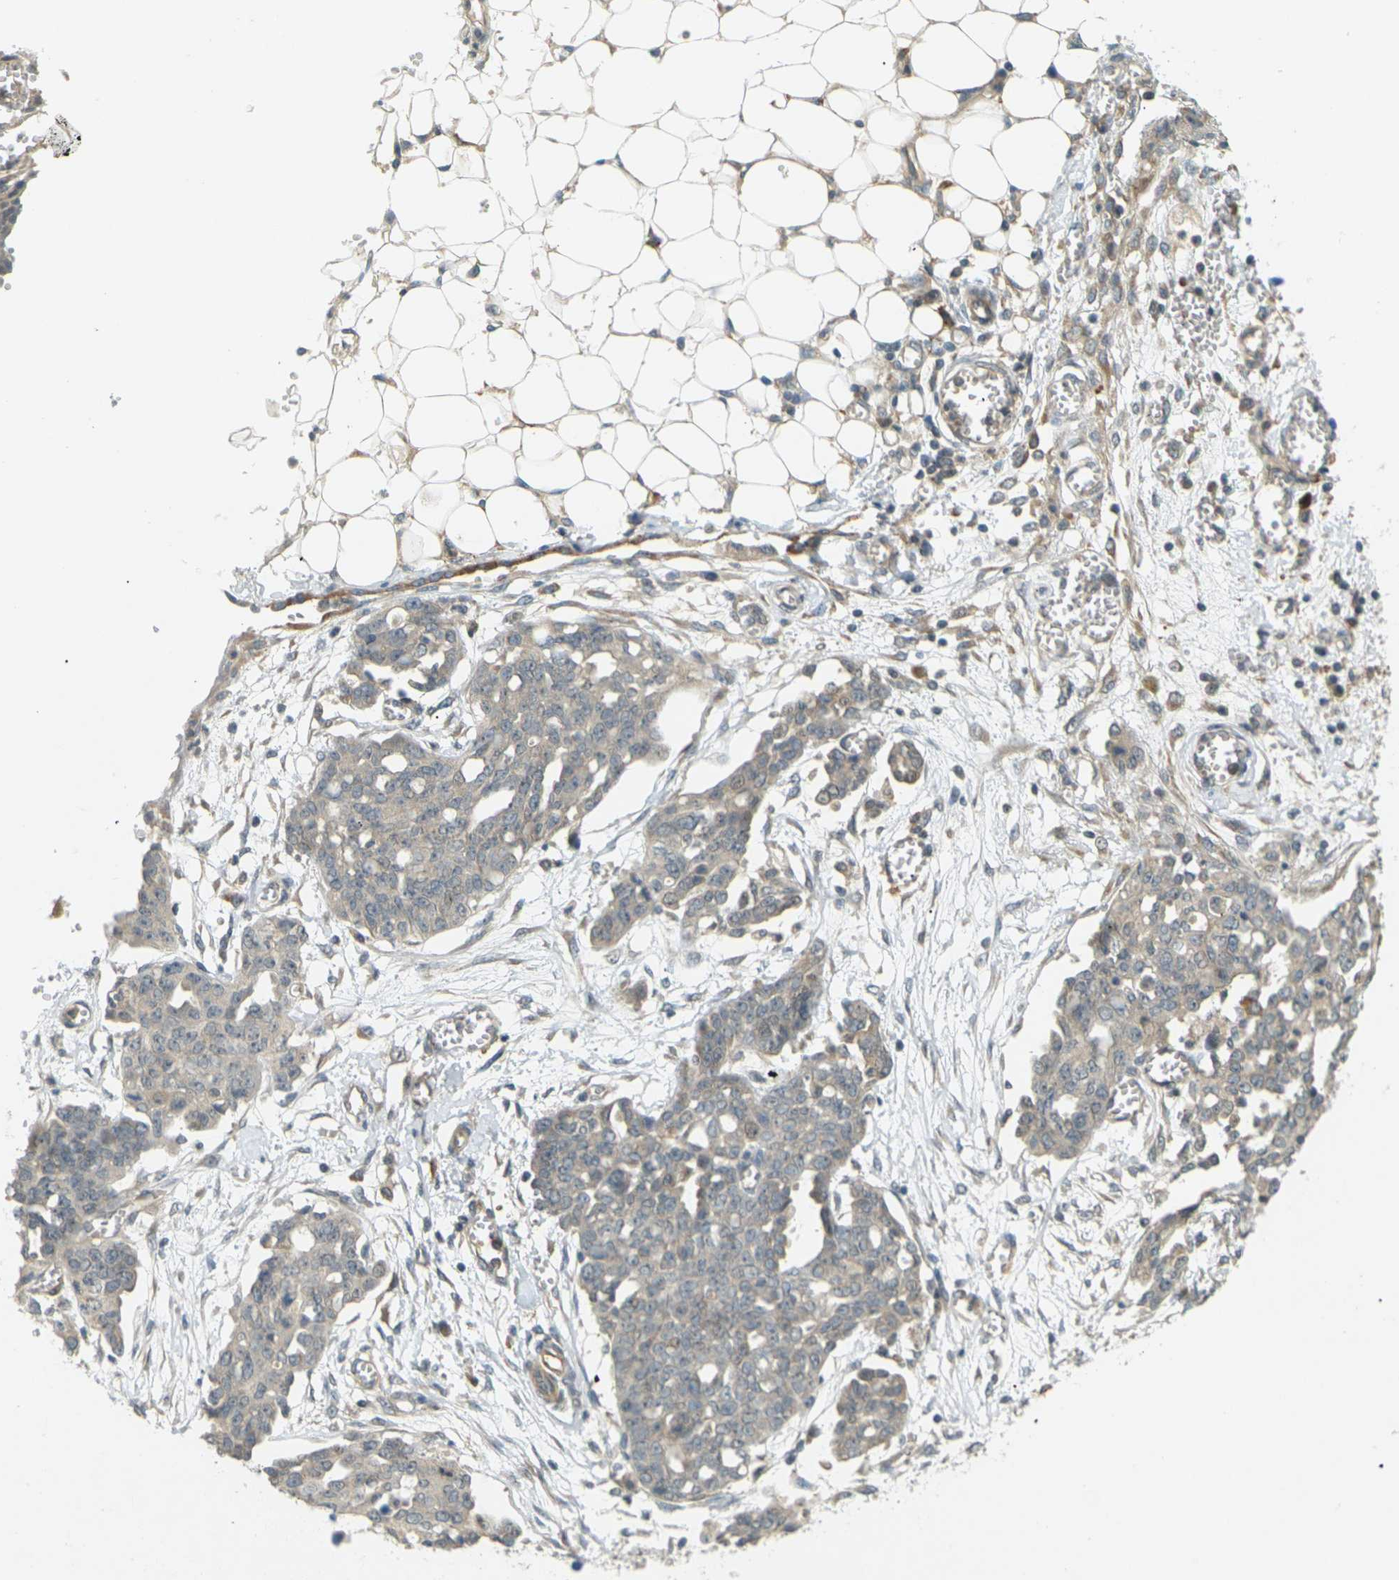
{"staining": {"intensity": "weak", "quantity": ">75%", "location": "cytoplasmic/membranous"}, "tissue": "ovarian cancer", "cell_type": "Tumor cells", "image_type": "cancer", "snomed": [{"axis": "morphology", "description": "Cystadenocarcinoma, serous, NOS"}, {"axis": "topography", "description": "Soft tissue"}, {"axis": "topography", "description": "Ovary"}], "caption": "This photomicrograph exhibits immunohistochemistry staining of human ovarian serous cystadenocarcinoma, with low weak cytoplasmic/membranous expression in approximately >75% of tumor cells.", "gene": "SOCS6", "patient": {"sex": "female", "age": 57}}